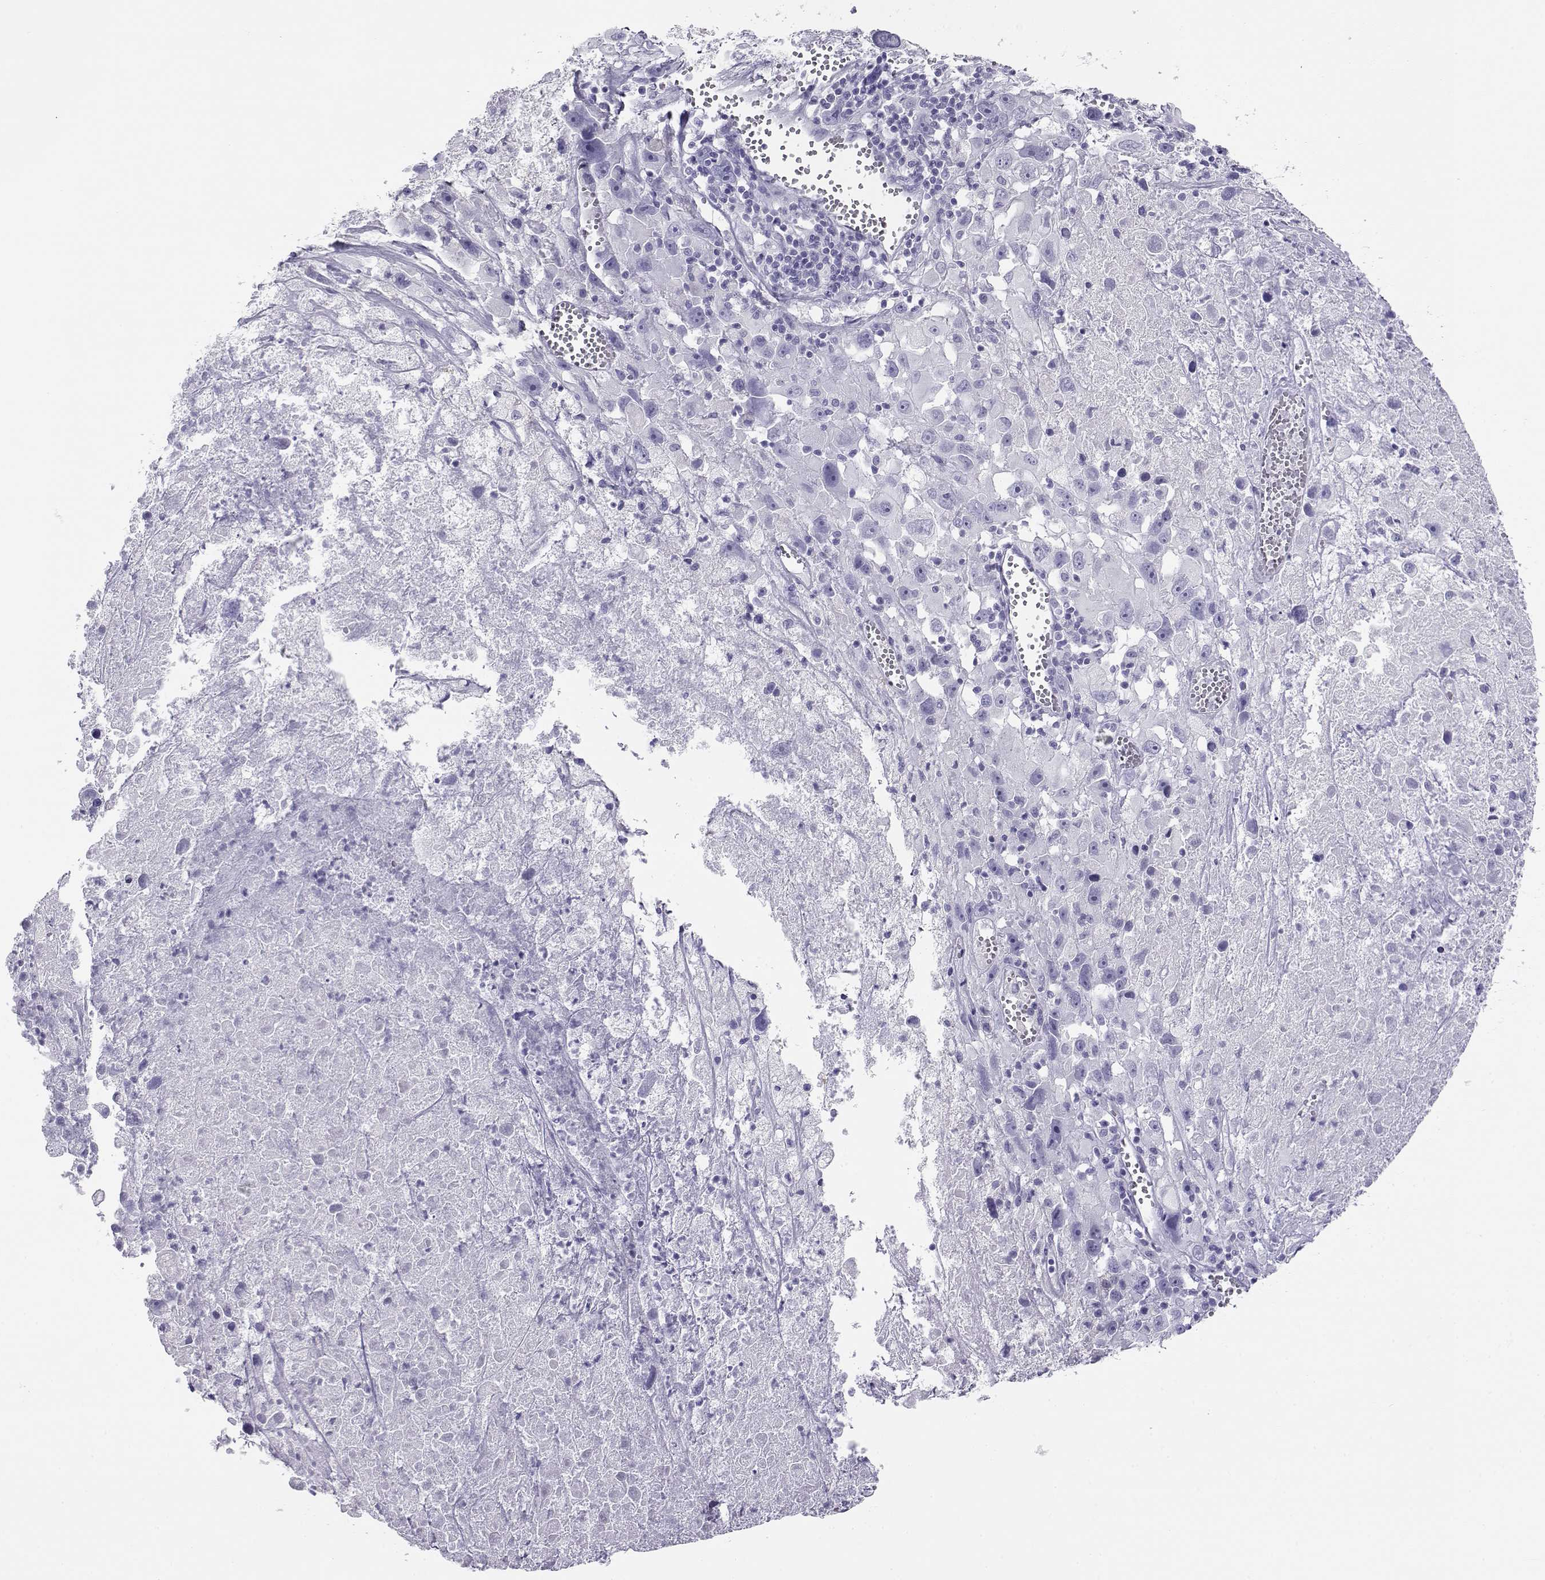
{"staining": {"intensity": "negative", "quantity": "none", "location": "none"}, "tissue": "melanoma", "cell_type": "Tumor cells", "image_type": "cancer", "snomed": [{"axis": "morphology", "description": "Malignant melanoma, Metastatic site"}, {"axis": "topography", "description": "Lymph node"}], "caption": "An IHC image of malignant melanoma (metastatic site) is shown. There is no staining in tumor cells of malignant melanoma (metastatic site).", "gene": "RHOXF2", "patient": {"sex": "male", "age": 50}}